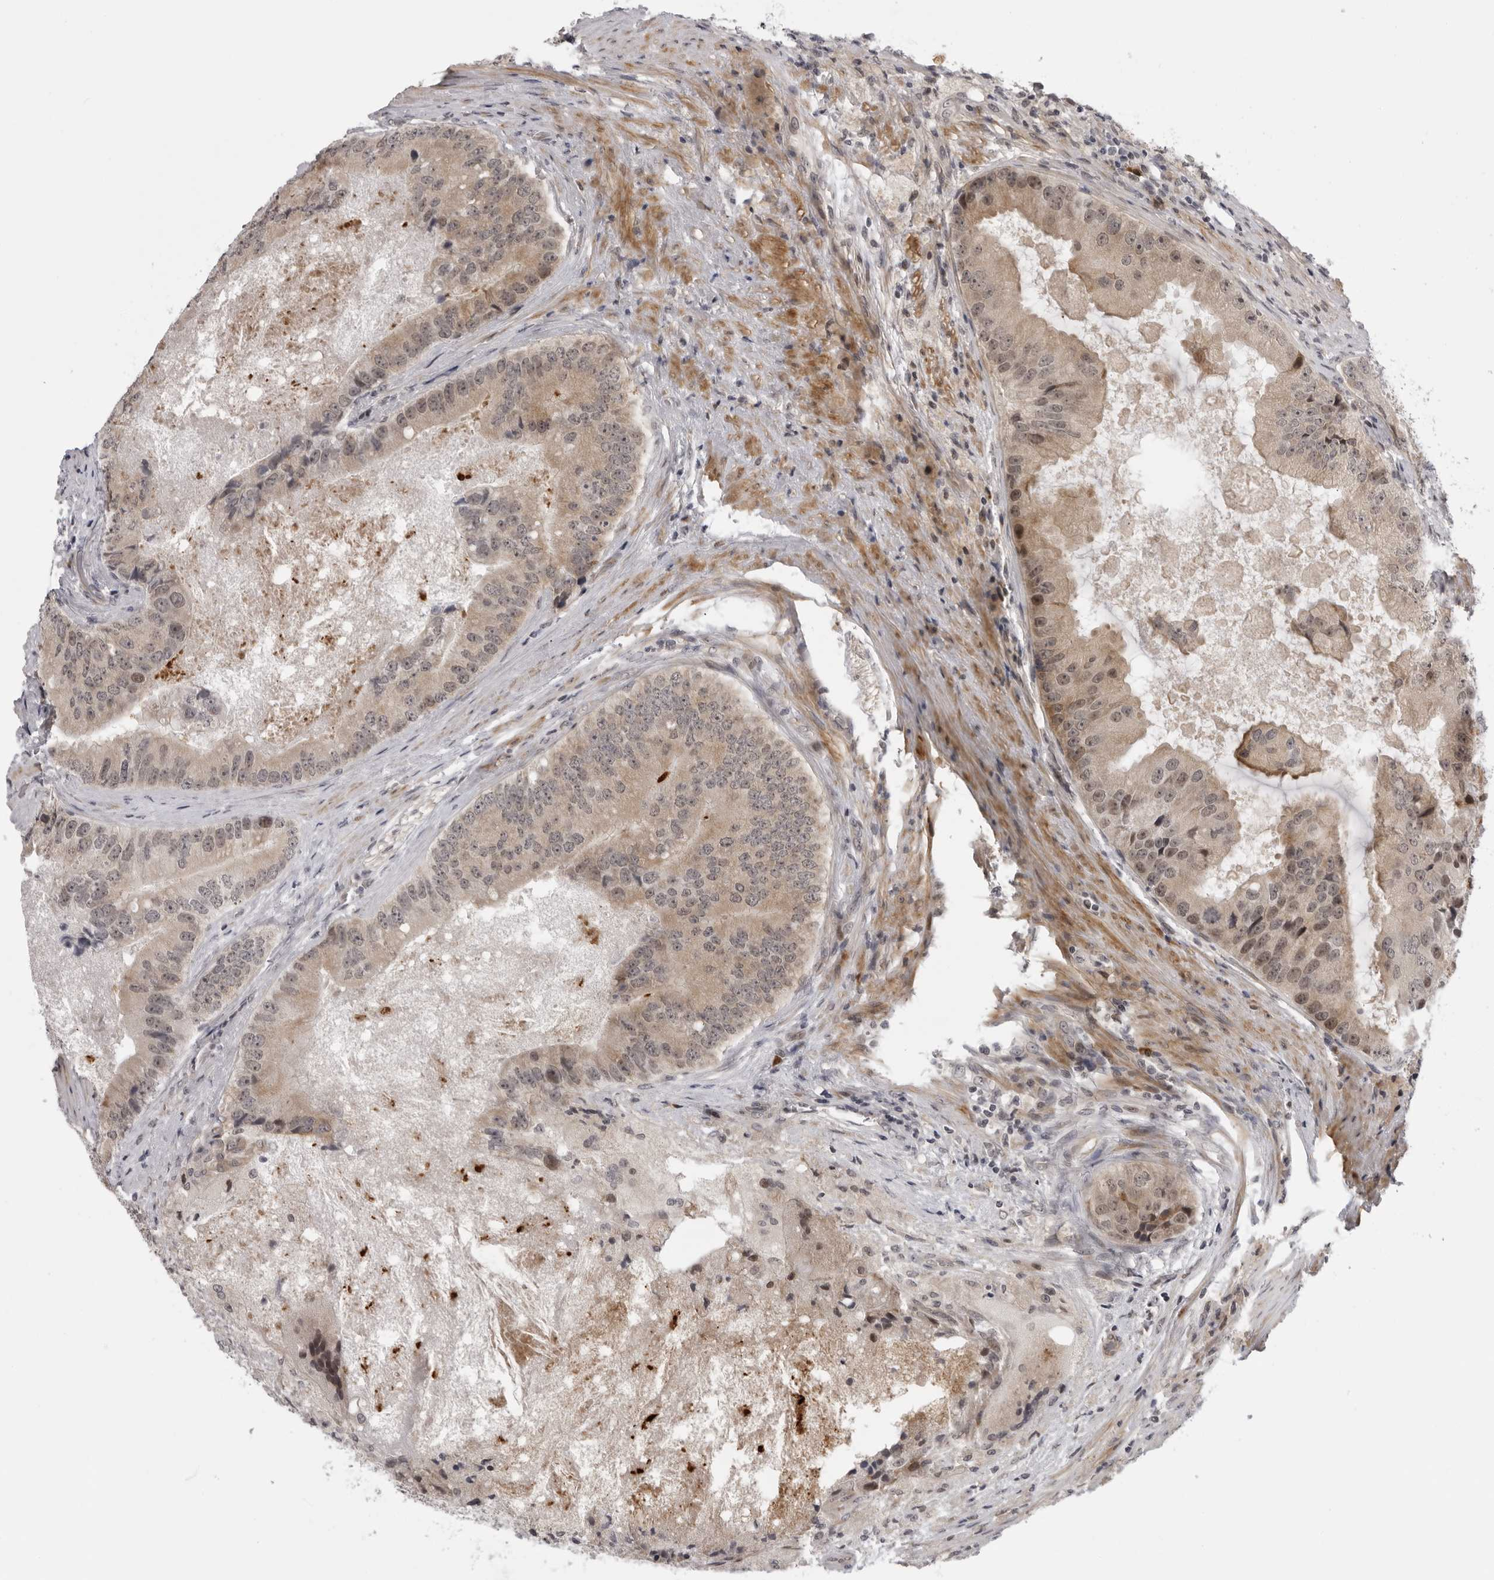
{"staining": {"intensity": "moderate", "quantity": ">75%", "location": "cytoplasmic/membranous,nuclear"}, "tissue": "prostate cancer", "cell_type": "Tumor cells", "image_type": "cancer", "snomed": [{"axis": "morphology", "description": "Adenocarcinoma, High grade"}, {"axis": "topography", "description": "Prostate"}], "caption": "Human prostate cancer (adenocarcinoma (high-grade)) stained with a brown dye exhibits moderate cytoplasmic/membranous and nuclear positive staining in approximately >75% of tumor cells.", "gene": "ALPK2", "patient": {"sex": "male", "age": 70}}